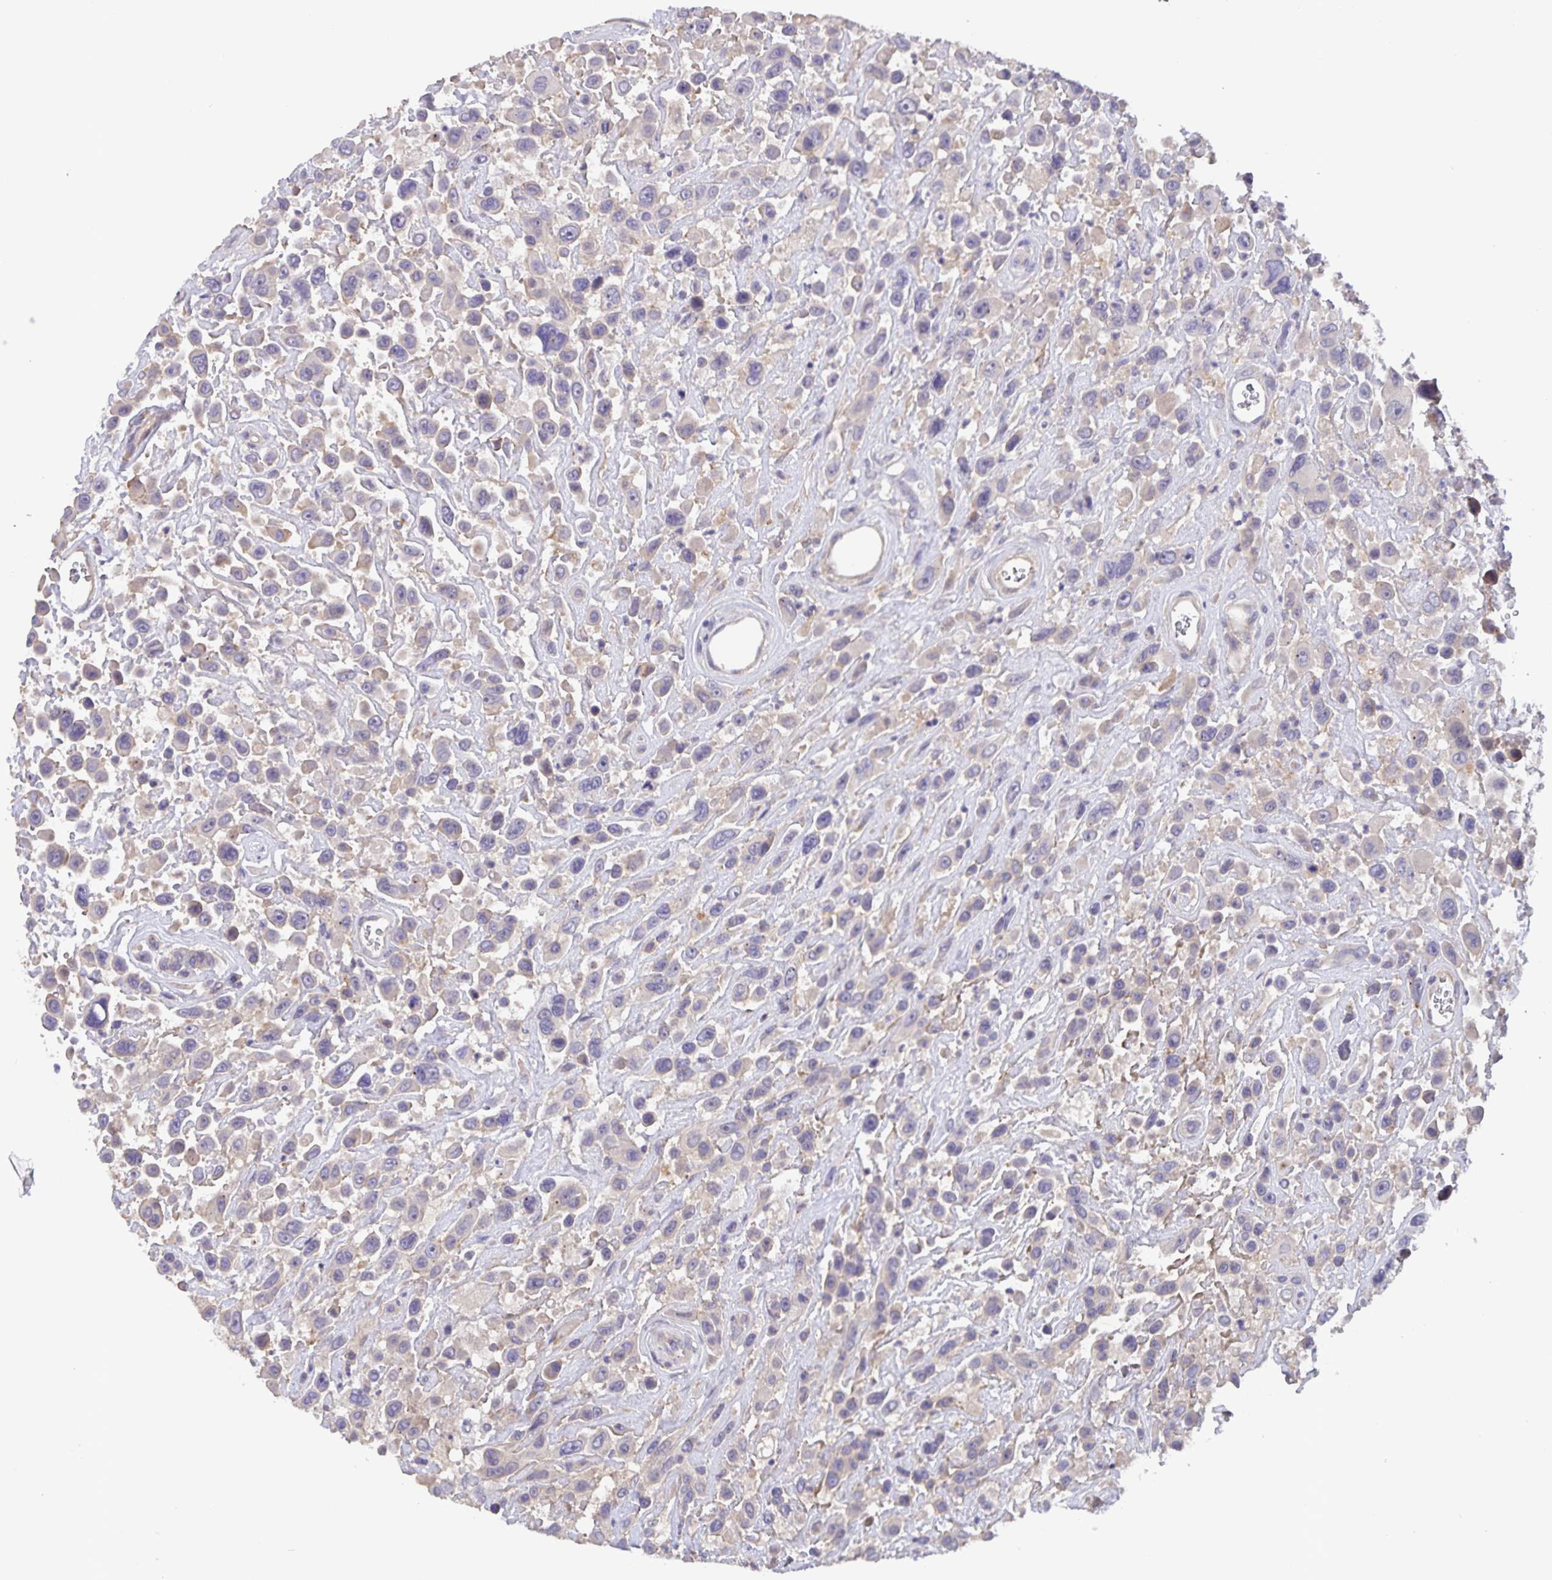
{"staining": {"intensity": "weak", "quantity": "<25%", "location": "cytoplasmic/membranous"}, "tissue": "urothelial cancer", "cell_type": "Tumor cells", "image_type": "cancer", "snomed": [{"axis": "morphology", "description": "Urothelial carcinoma, High grade"}, {"axis": "topography", "description": "Urinary bladder"}], "caption": "Photomicrograph shows no protein positivity in tumor cells of urothelial cancer tissue.", "gene": "FBXL16", "patient": {"sex": "male", "age": 53}}